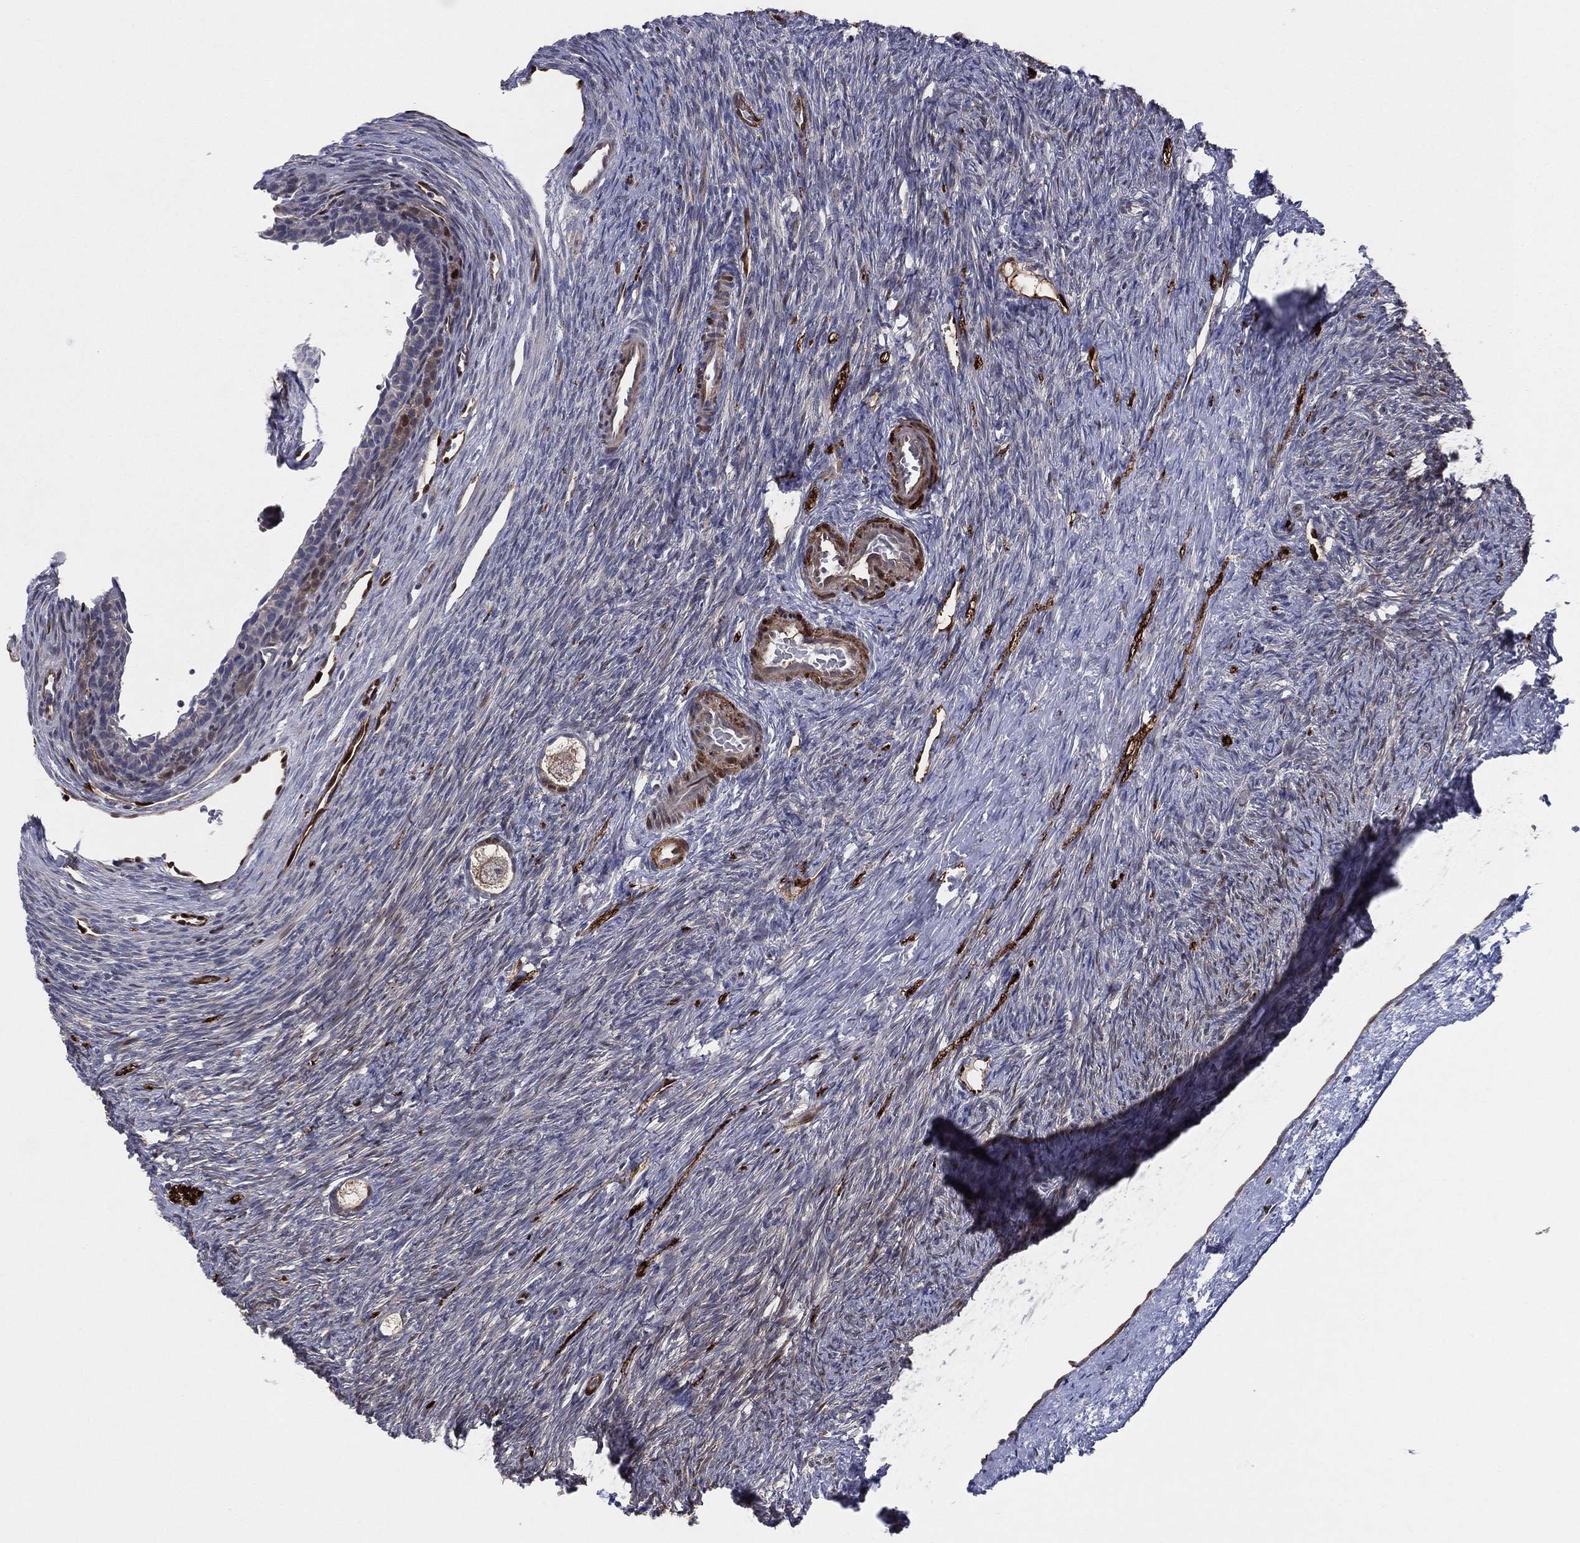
{"staining": {"intensity": "moderate", "quantity": "<25%", "location": "cytoplasmic/membranous,nuclear"}, "tissue": "ovary", "cell_type": "Follicle cells", "image_type": "normal", "snomed": [{"axis": "morphology", "description": "Normal tissue, NOS"}, {"axis": "topography", "description": "Ovary"}], "caption": "Ovary stained with IHC shows moderate cytoplasmic/membranous,nuclear staining in approximately <25% of follicle cells.", "gene": "SNCG", "patient": {"sex": "female", "age": 27}}